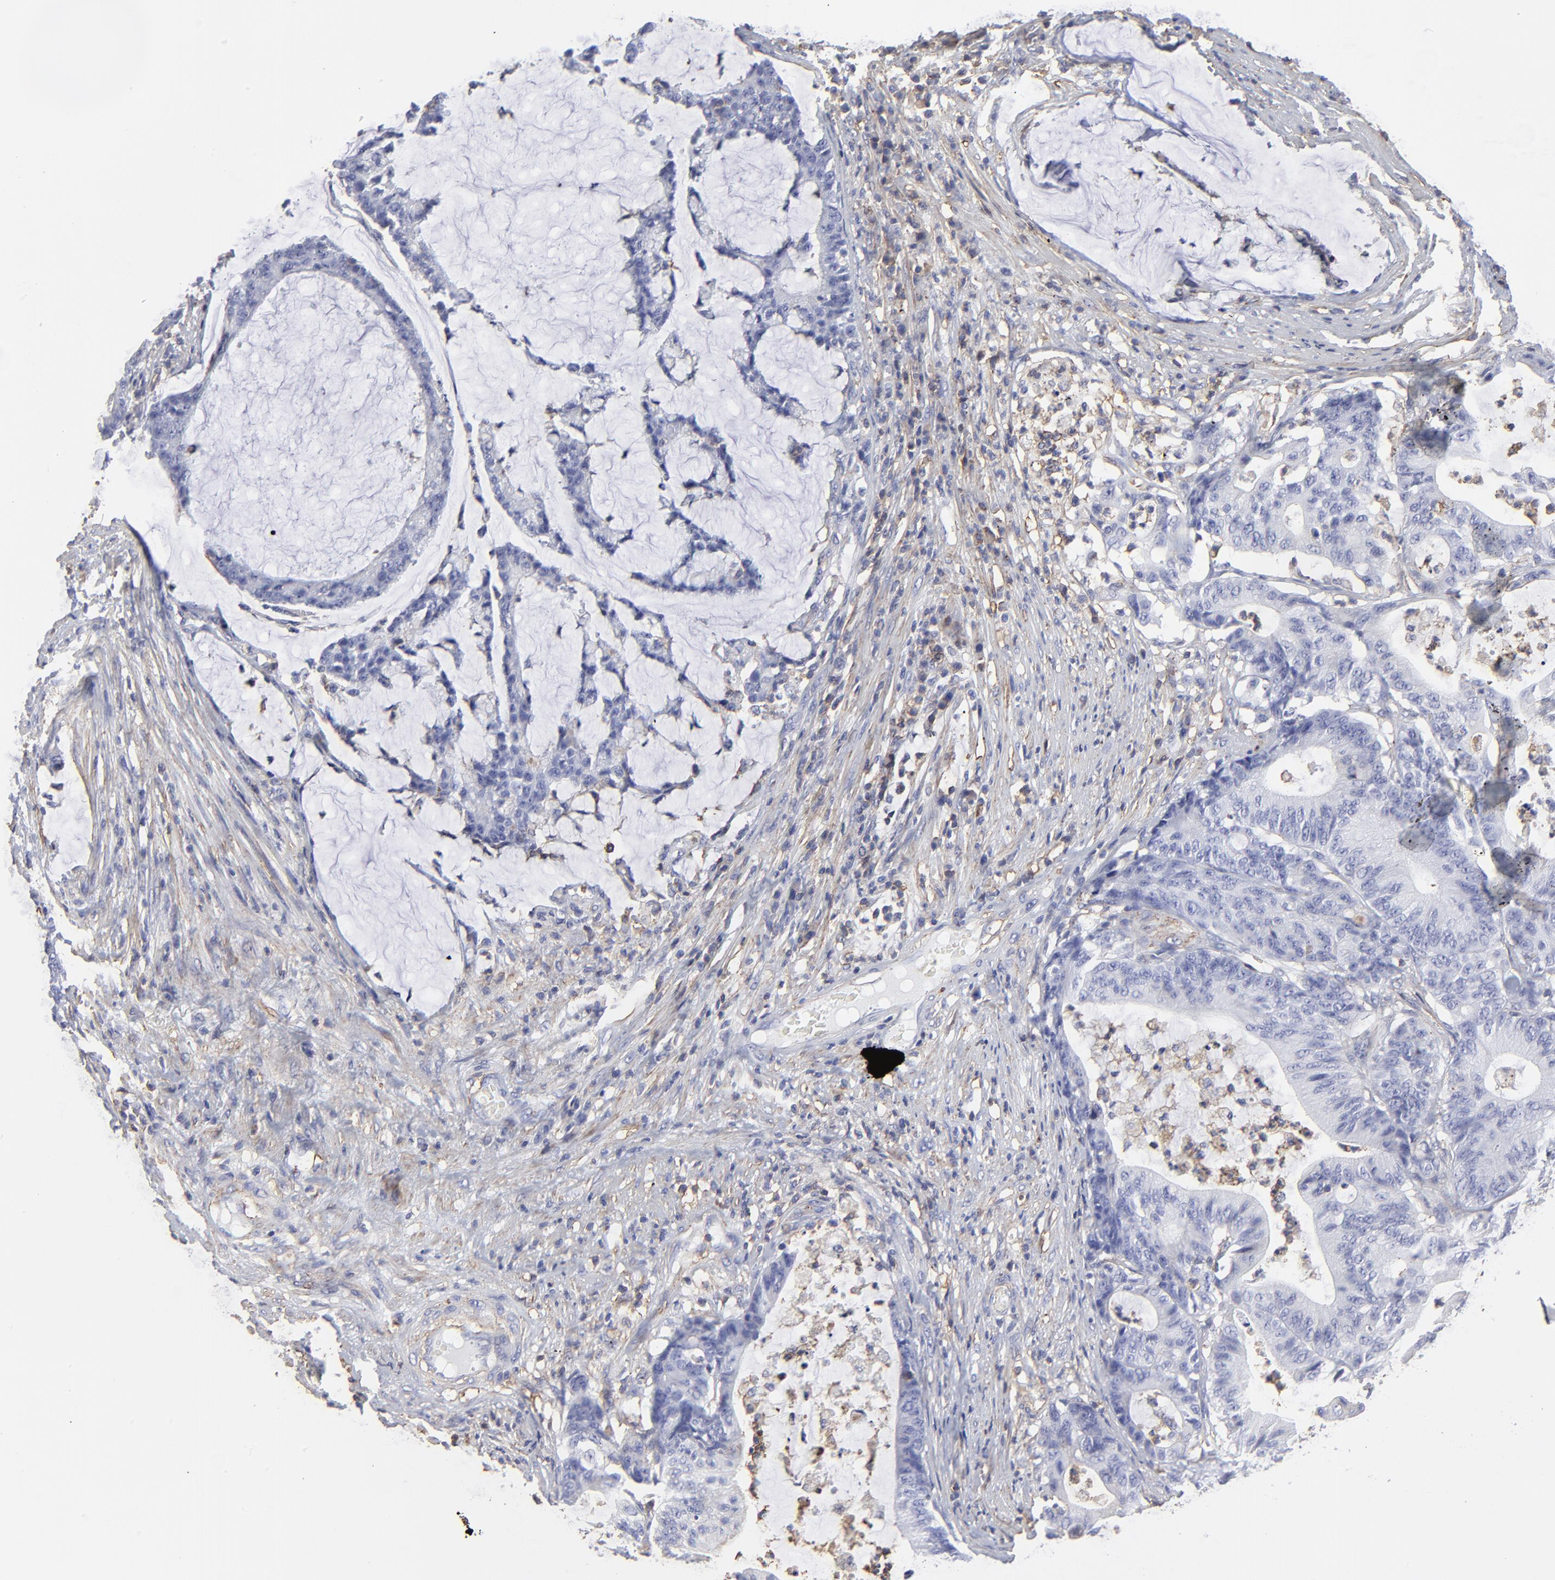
{"staining": {"intensity": "negative", "quantity": "none", "location": "none"}, "tissue": "colorectal cancer", "cell_type": "Tumor cells", "image_type": "cancer", "snomed": [{"axis": "morphology", "description": "Adenocarcinoma, NOS"}, {"axis": "topography", "description": "Colon"}], "caption": "Immunohistochemistry photomicrograph of neoplastic tissue: colorectal adenocarcinoma stained with DAB (3,3'-diaminobenzidine) exhibits no significant protein staining in tumor cells.", "gene": "ANXA6", "patient": {"sex": "female", "age": 84}}